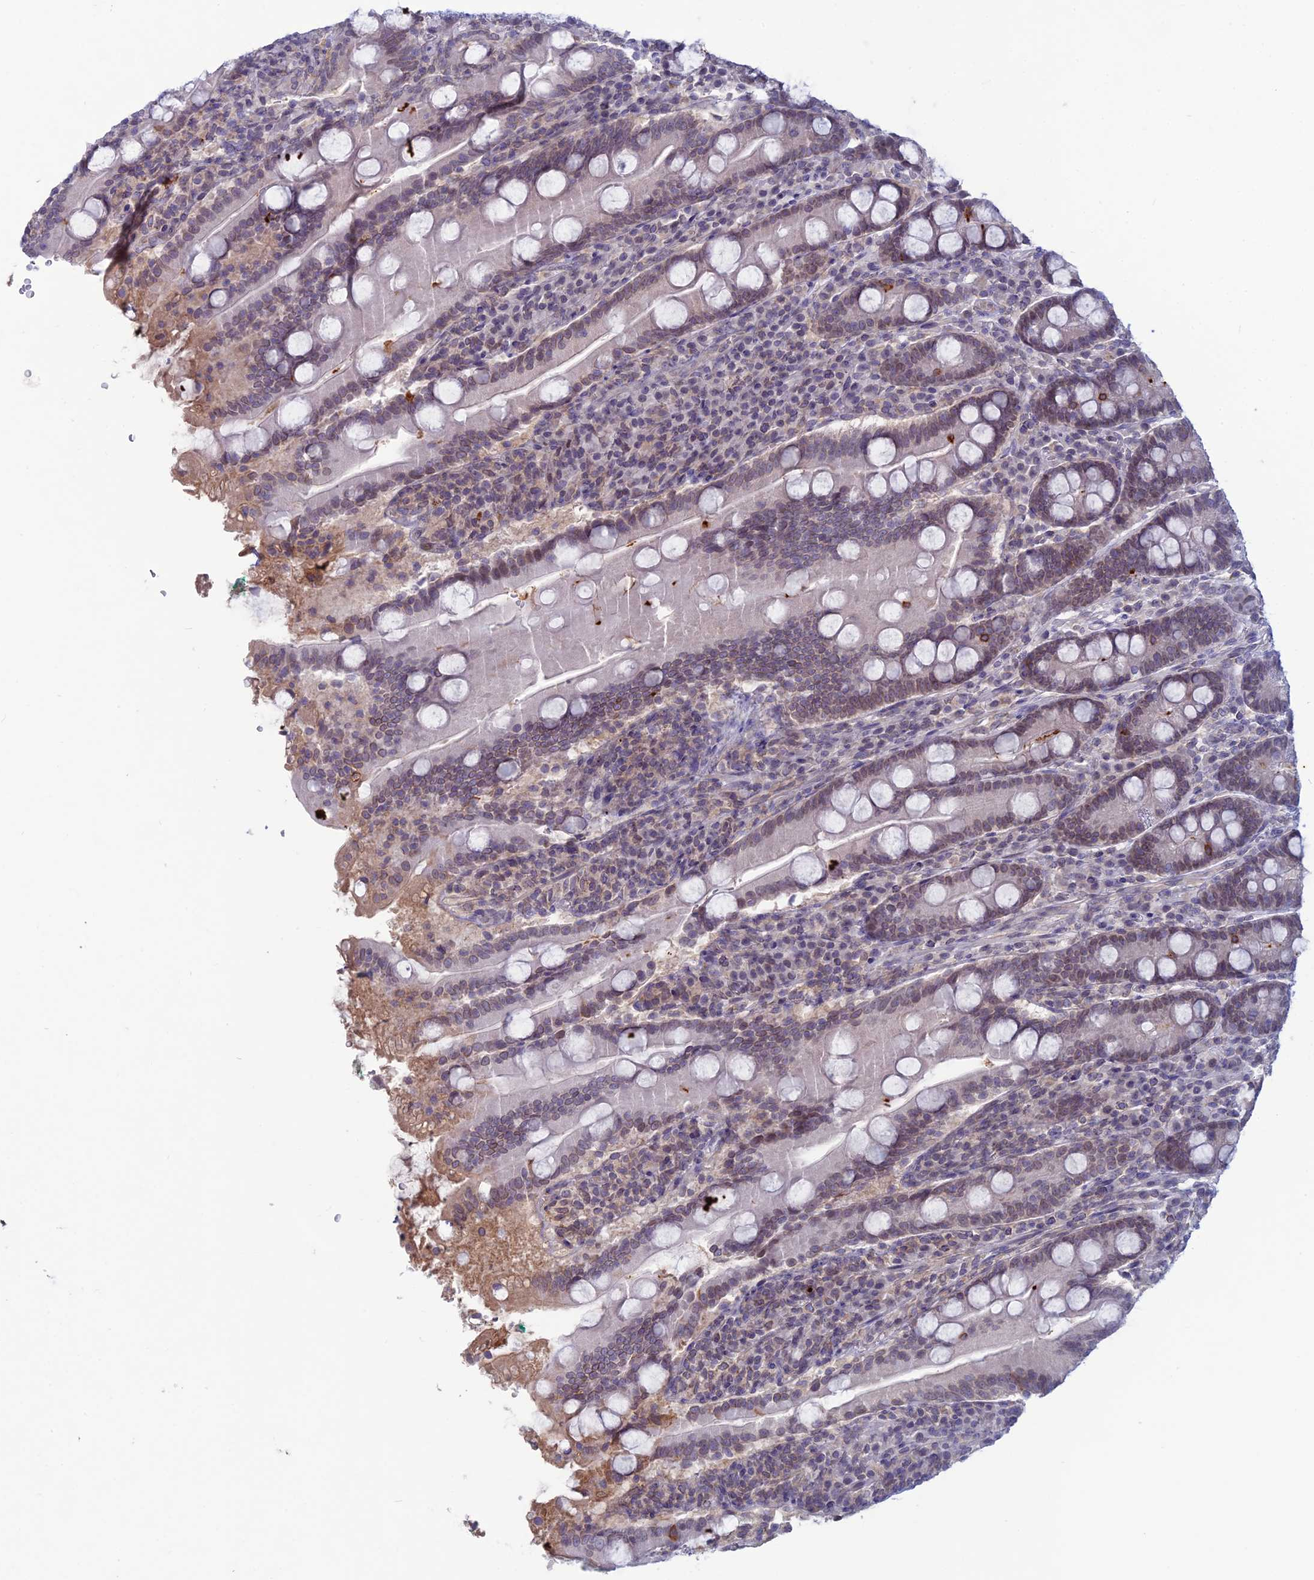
{"staining": {"intensity": "weak", "quantity": "25%-75%", "location": "nuclear"}, "tissue": "duodenum", "cell_type": "Glandular cells", "image_type": "normal", "snomed": [{"axis": "morphology", "description": "Normal tissue, NOS"}, {"axis": "topography", "description": "Duodenum"}], "caption": "Weak nuclear protein positivity is seen in approximately 25%-75% of glandular cells in duodenum. Using DAB (brown) and hematoxylin (blue) stains, captured at high magnification using brightfield microscopy.", "gene": "WDR46", "patient": {"sex": "male", "age": 35}}